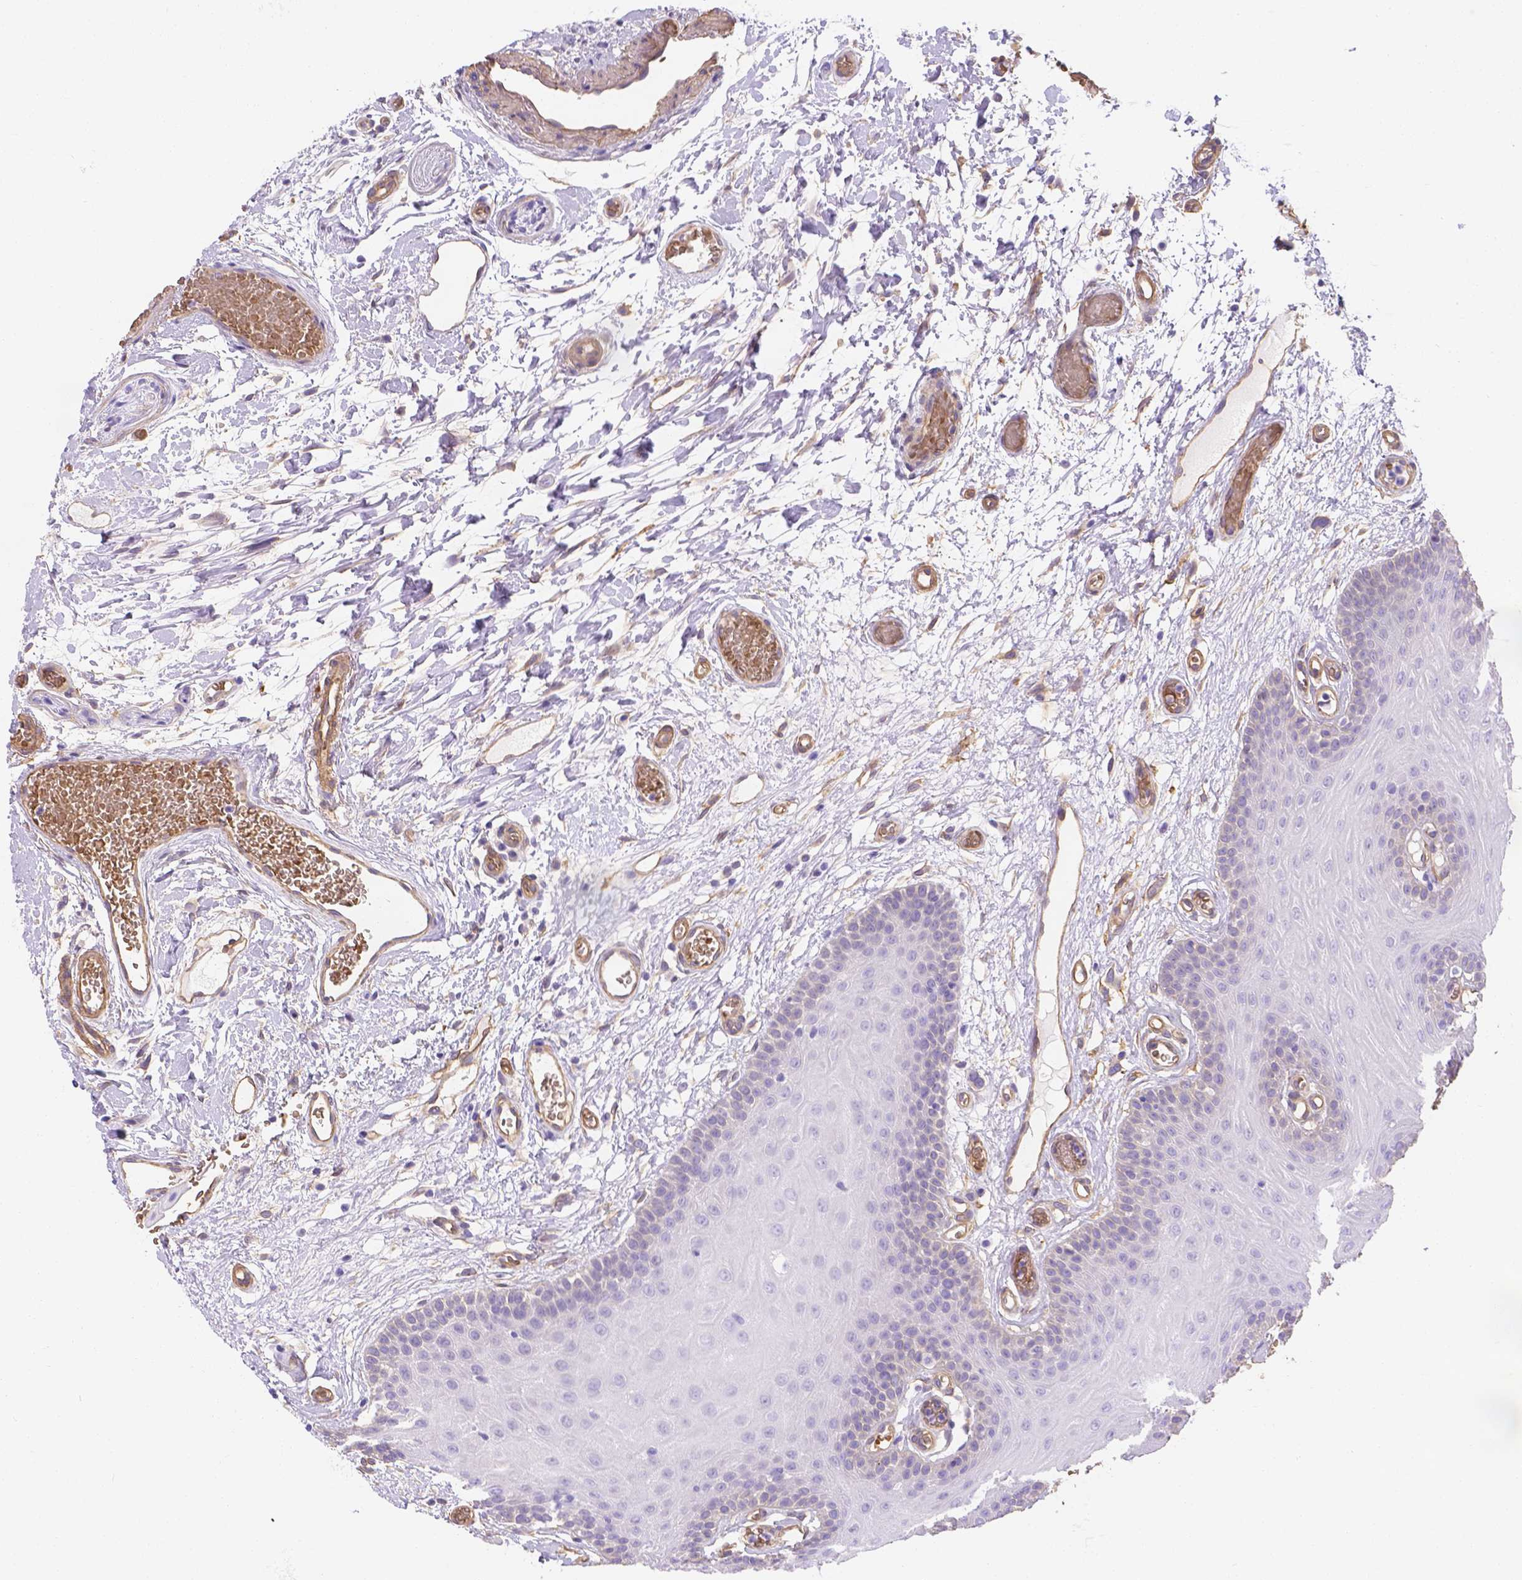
{"staining": {"intensity": "negative", "quantity": "none", "location": "none"}, "tissue": "oral mucosa", "cell_type": "Squamous epithelial cells", "image_type": "normal", "snomed": [{"axis": "morphology", "description": "Normal tissue, NOS"}, {"axis": "morphology", "description": "Squamous cell carcinoma, NOS"}, {"axis": "topography", "description": "Oral tissue"}, {"axis": "topography", "description": "Head-Neck"}], "caption": "An immunohistochemistry (IHC) histopathology image of benign oral mucosa is shown. There is no staining in squamous epithelial cells of oral mucosa. (DAB (3,3'-diaminobenzidine) immunohistochemistry (IHC), high magnification).", "gene": "SLC40A1", "patient": {"sex": "male", "age": 78}}